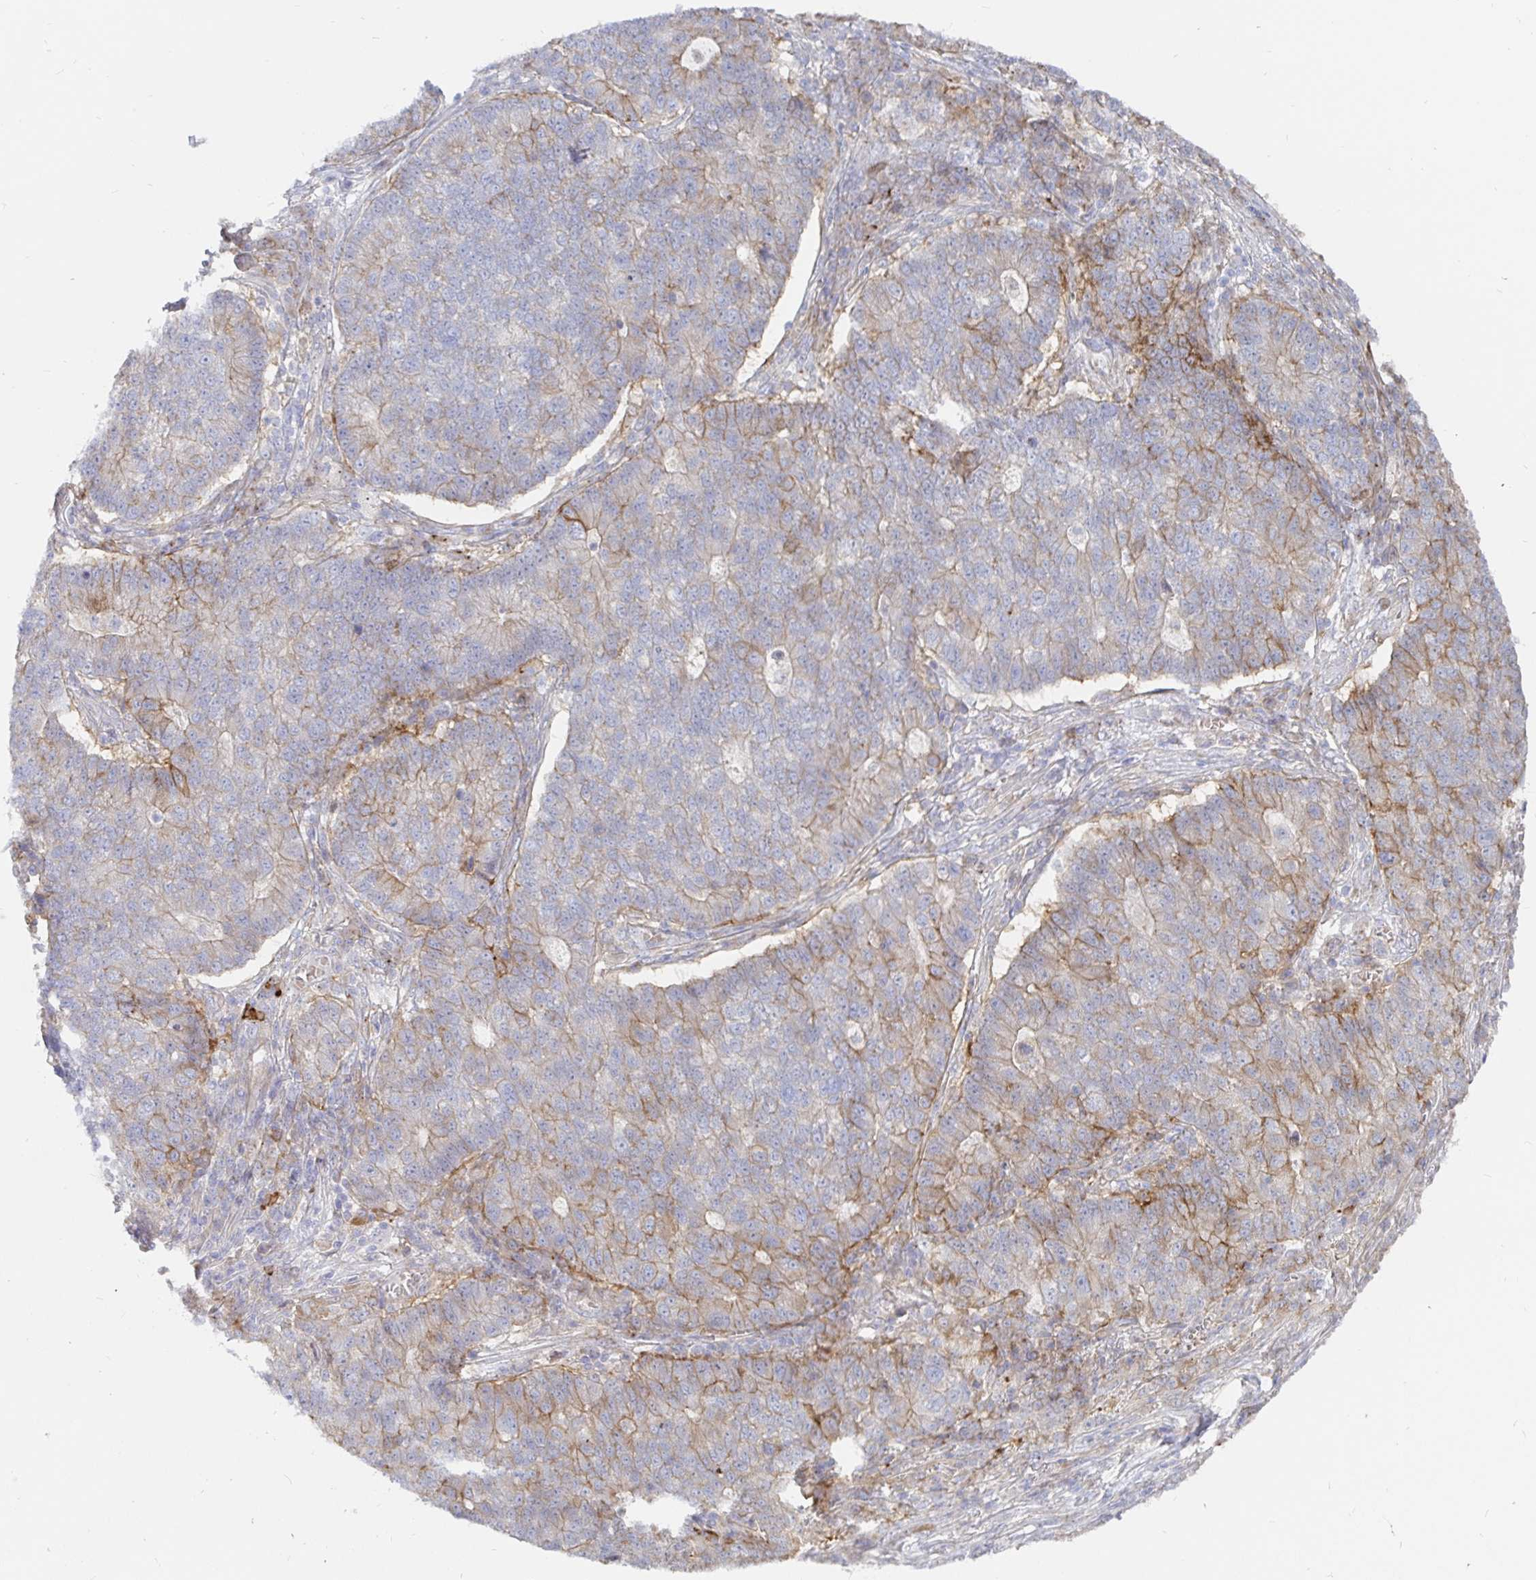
{"staining": {"intensity": "weak", "quantity": "<25%", "location": "cytoplasmic/membranous"}, "tissue": "lung cancer", "cell_type": "Tumor cells", "image_type": "cancer", "snomed": [{"axis": "morphology", "description": "Adenocarcinoma, NOS"}, {"axis": "topography", "description": "Lung"}], "caption": "Immunohistochemistry (IHC) photomicrograph of lung cancer stained for a protein (brown), which displays no staining in tumor cells. The staining is performed using DAB (3,3'-diaminobenzidine) brown chromogen with nuclei counter-stained in using hematoxylin.", "gene": "KCTD19", "patient": {"sex": "male", "age": 57}}